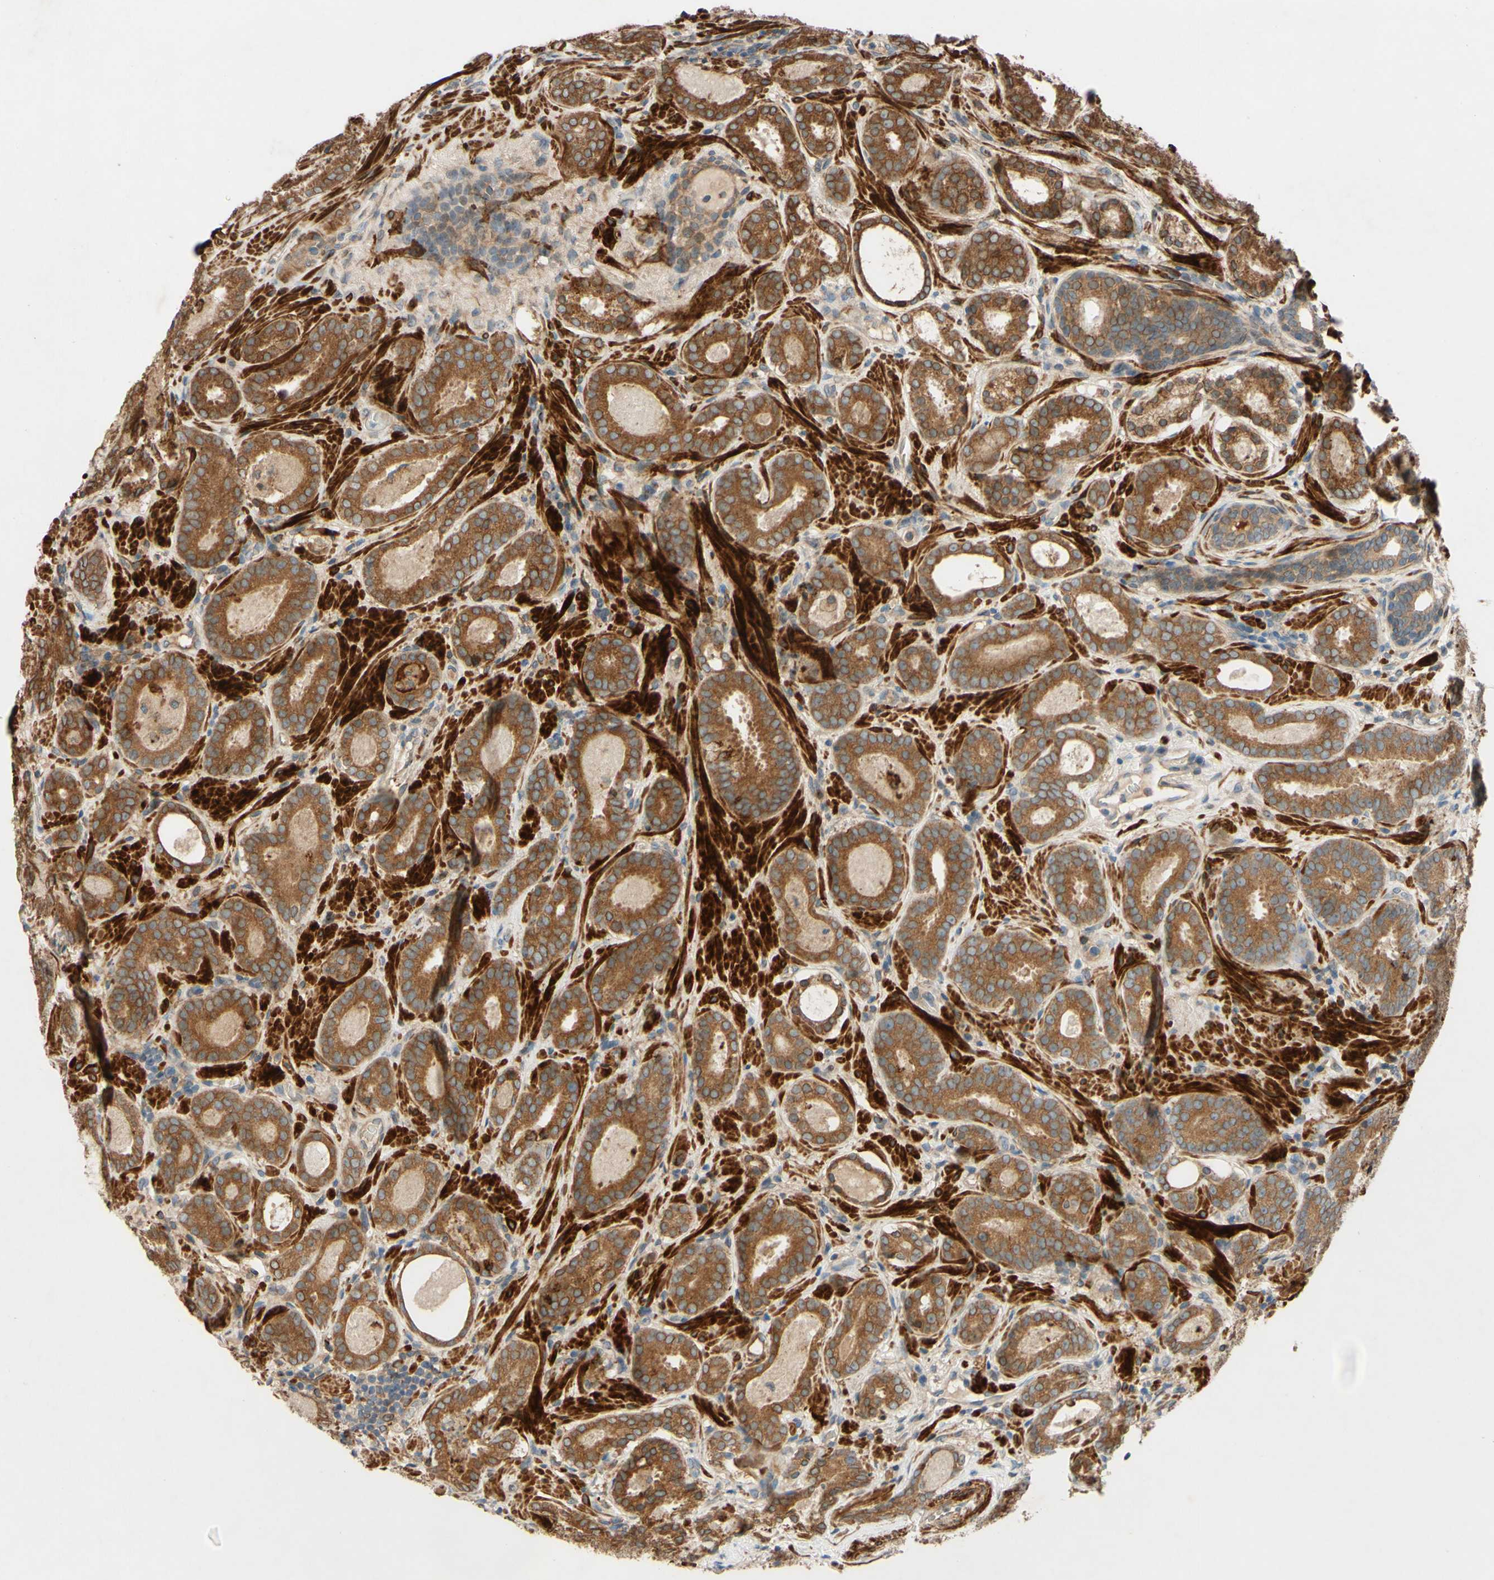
{"staining": {"intensity": "moderate", "quantity": ">75%", "location": "cytoplasmic/membranous,nuclear"}, "tissue": "prostate cancer", "cell_type": "Tumor cells", "image_type": "cancer", "snomed": [{"axis": "morphology", "description": "Adenocarcinoma, Low grade"}, {"axis": "topography", "description": "Prostate"}], "caption": "DAB (3,3'-diaminobenzidine) immunohistochemical staining of prostate cancer reveals moderate cytoplasmic/membranous and nuclear protein positivity in approximately >75% of tumor cells.", "gene": "PTPRU", "patient": {"sex": "male", "age": 69}}